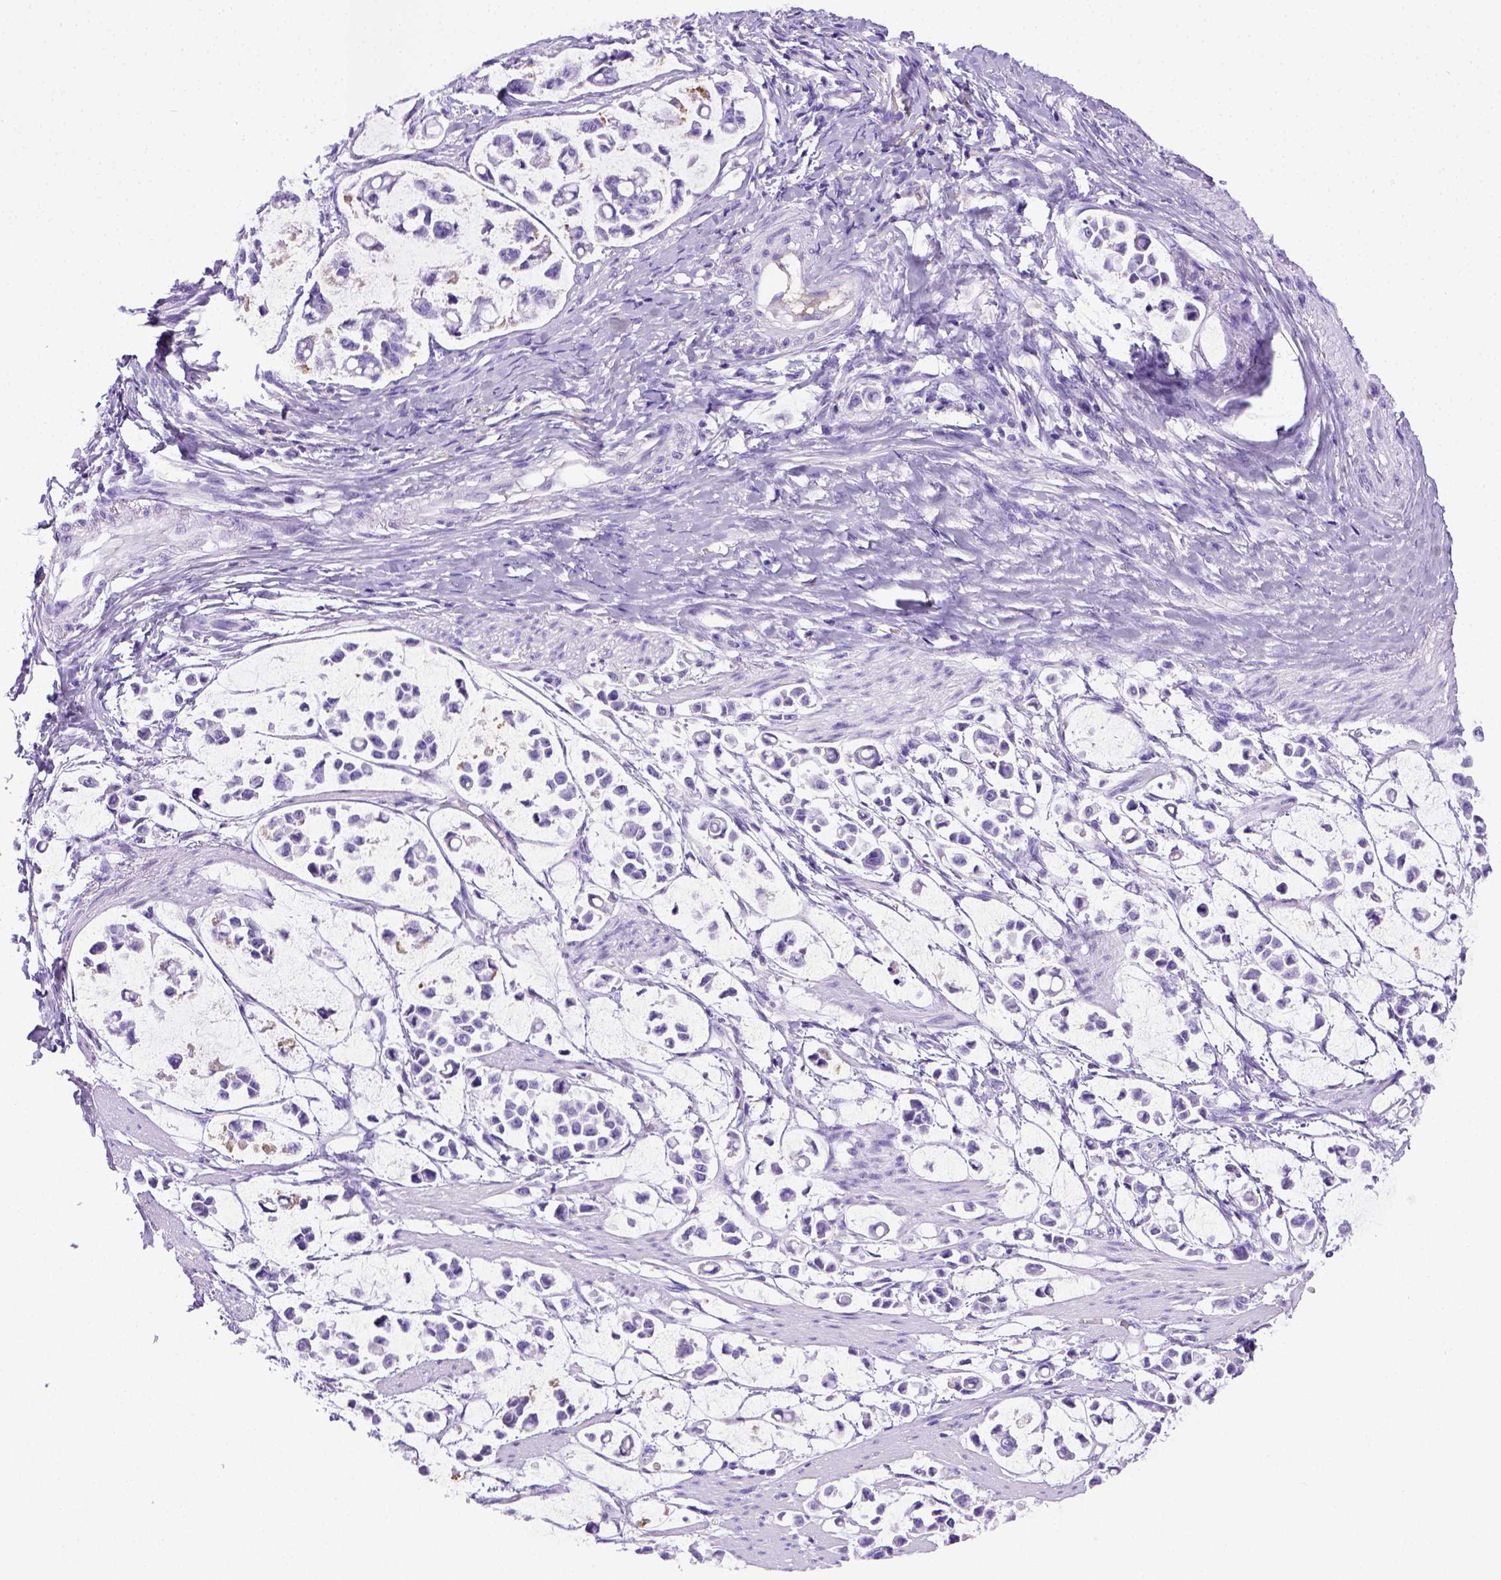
{"staining": {"intensity": "negative", "quantity": "none", "location": "none"}, "tissue": "stomach cancer", "cell_type": "Tumor cells", "image_type": "cancer", "snomed": [{"axis": "morphology", "description": "Adenocarcinoma, NOS"}, {"axis": "topography", "description": "Stomach"}], "caption": "High magnification brightfield microscopy of stomach adenocarcinoma stained with DAB (brown) and counterstained with hematoxylin (blue): tumor cells show no significant positivity. (Immunohistochemistry (ihc), brightfield microscopy, high magnification).", "gene": "ITIH4", "patient": {"sex": "male", "age": 82}}